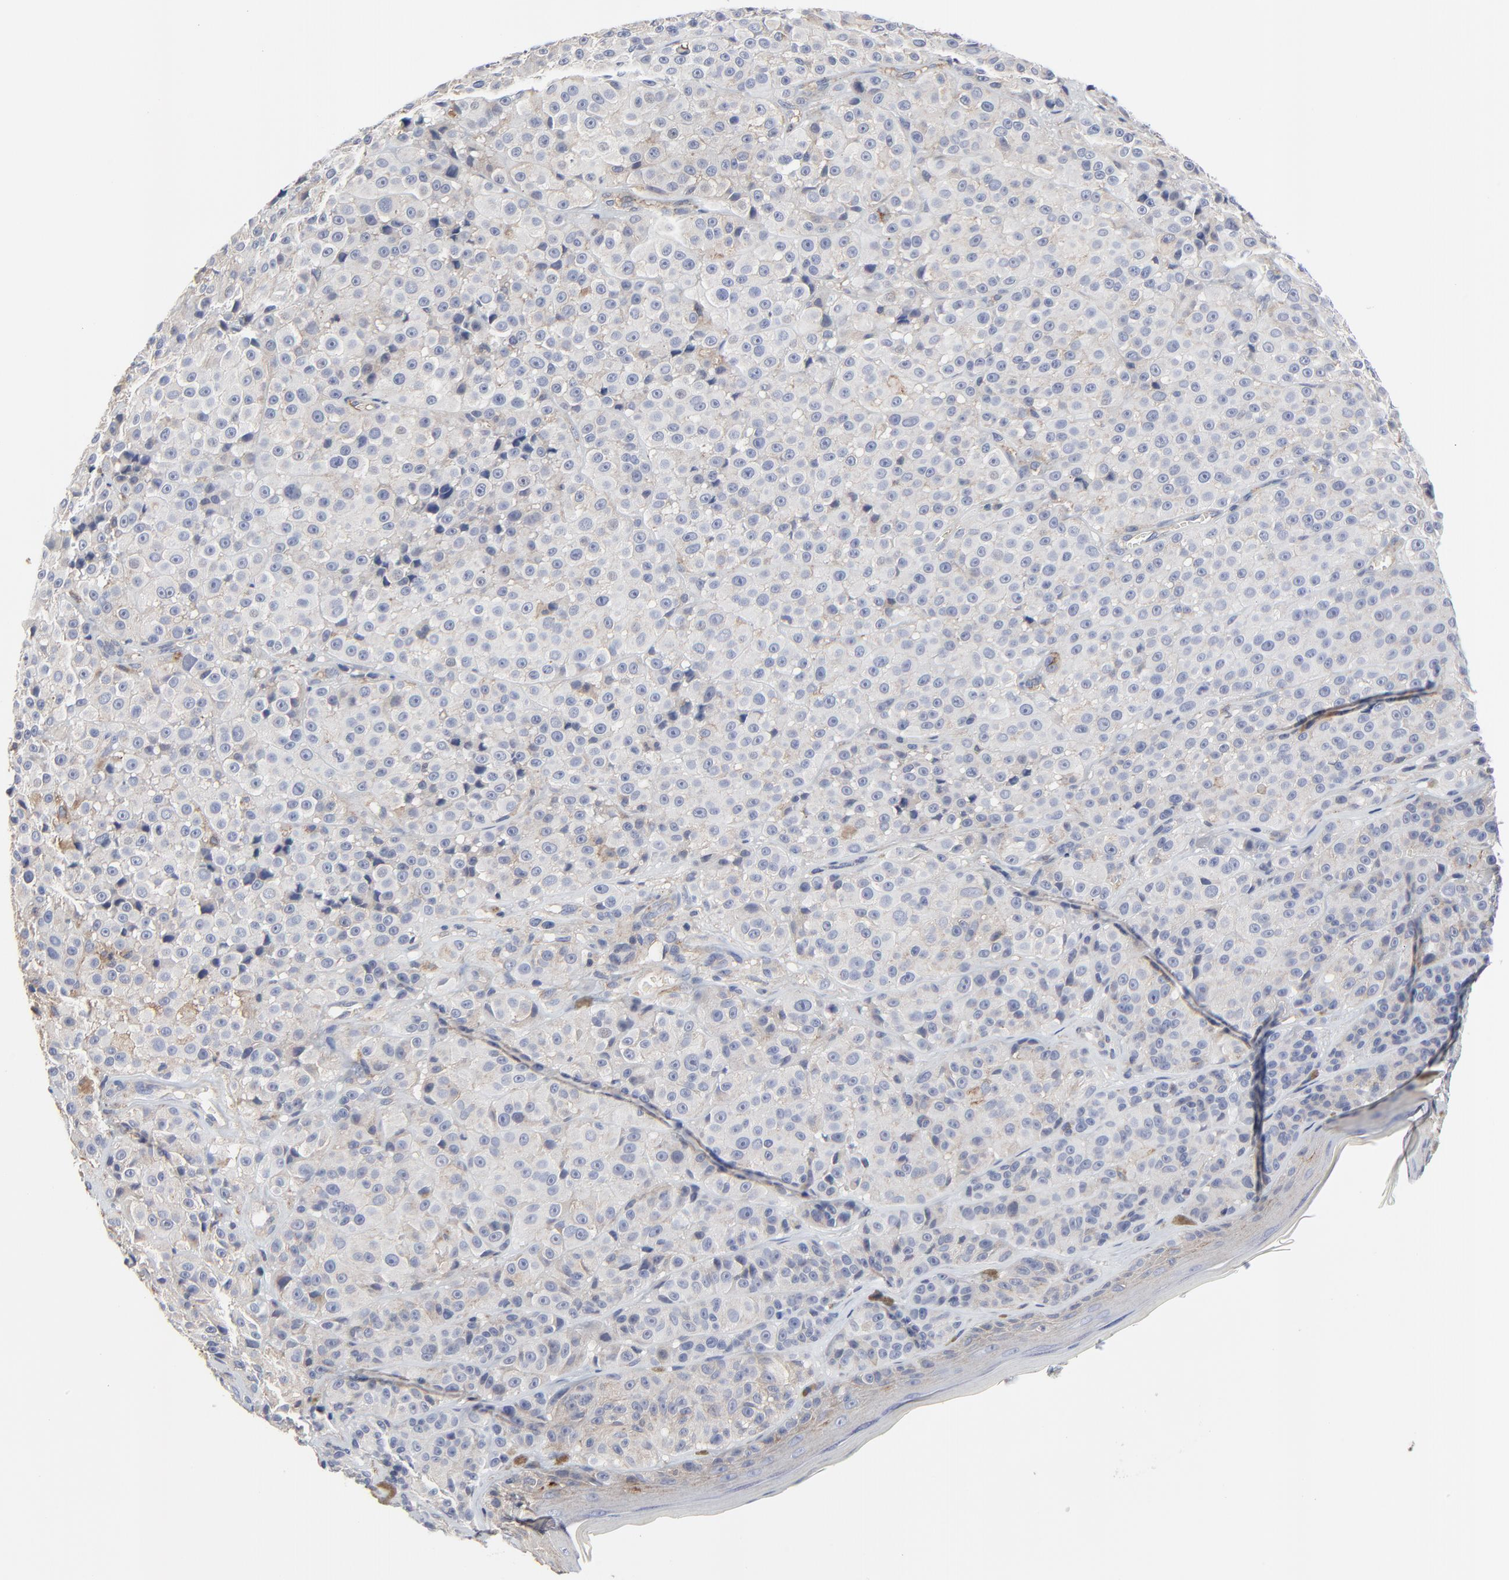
{"staining": {"intensity": "moderate", "quantity": "<25%", "location": "cytoplasmic/membranous"}, "tissue": "melanoma", "cell_type": "Tumor cells", "image_type": "cancer", "snomed": [{"axis": "morphology", "description": "Malignant melanoma, NOS"}, {"axis": "topography", "description": "Skin"}], "caption": "This is a histology image of immunohistochemistry (IHC) staining of melanoma, which shows moderate positivity in the cytoplasmic/membranous of tumor cells.", "gene": "NXF3", "patient": {"sex": "female", "age": 75}}